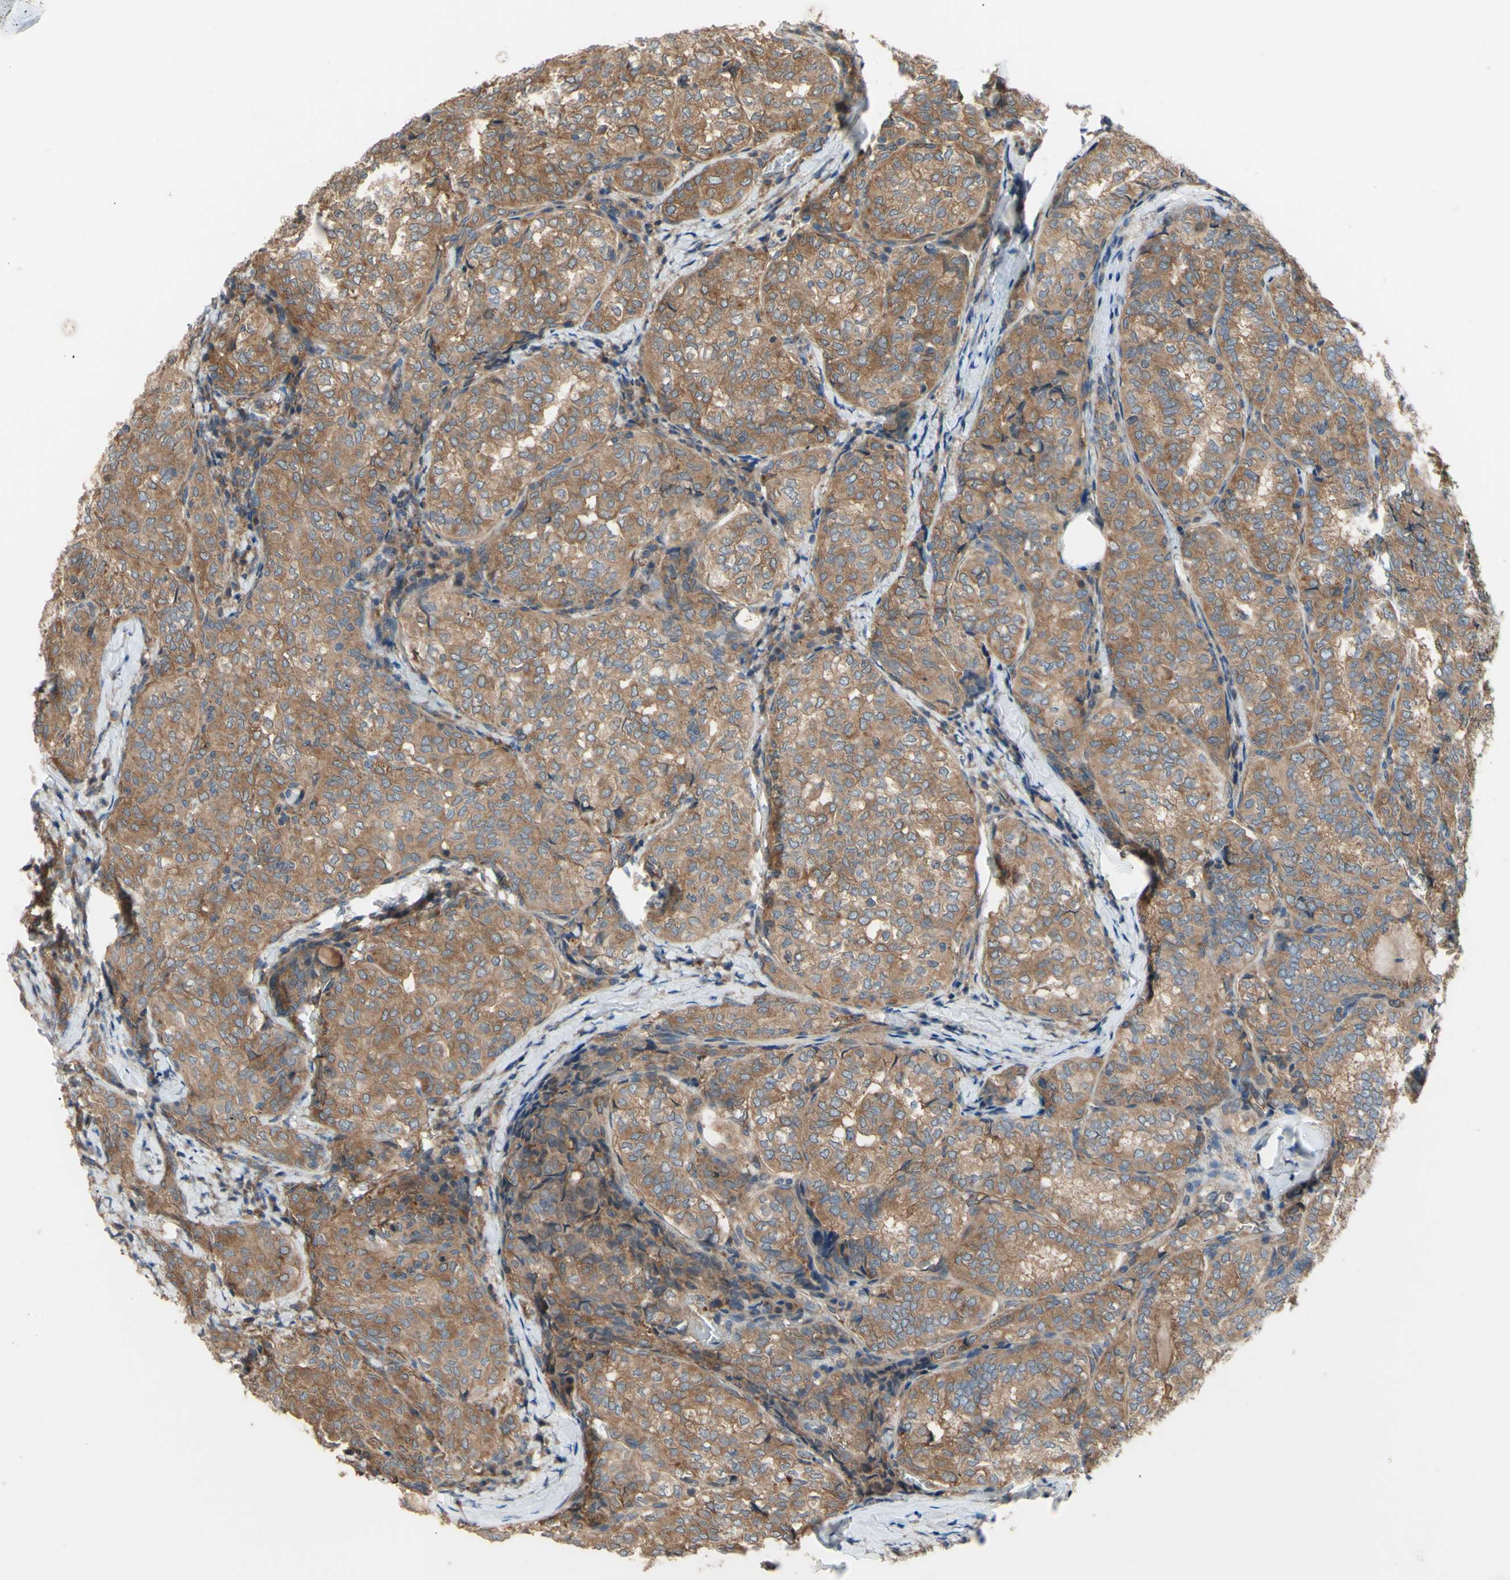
{"staining": {"intensity": "moderate", "quantity": ">75%", "location": "cytoplasmic/membranous"}, "tissue": "thyroid cancer", "cell_type": "Tumor cells", "image_type": "cancer", "snomed": [{"axis": "morphology", "description": "Normal tissue, NOS"}, {"axis": "morphology", "description": "Papillary adenocarcinoma, NOS"}, {"axis": "topography", "description": "Thyroid gland"}], "caption": "Tumor cells reveal medium levels of moderate cytoplasmic/membranous expression in about >75% of cells in human thyroid cancer.", "gene": "DYNLRB1", "patient": {"sex": "female", "age": 30}}